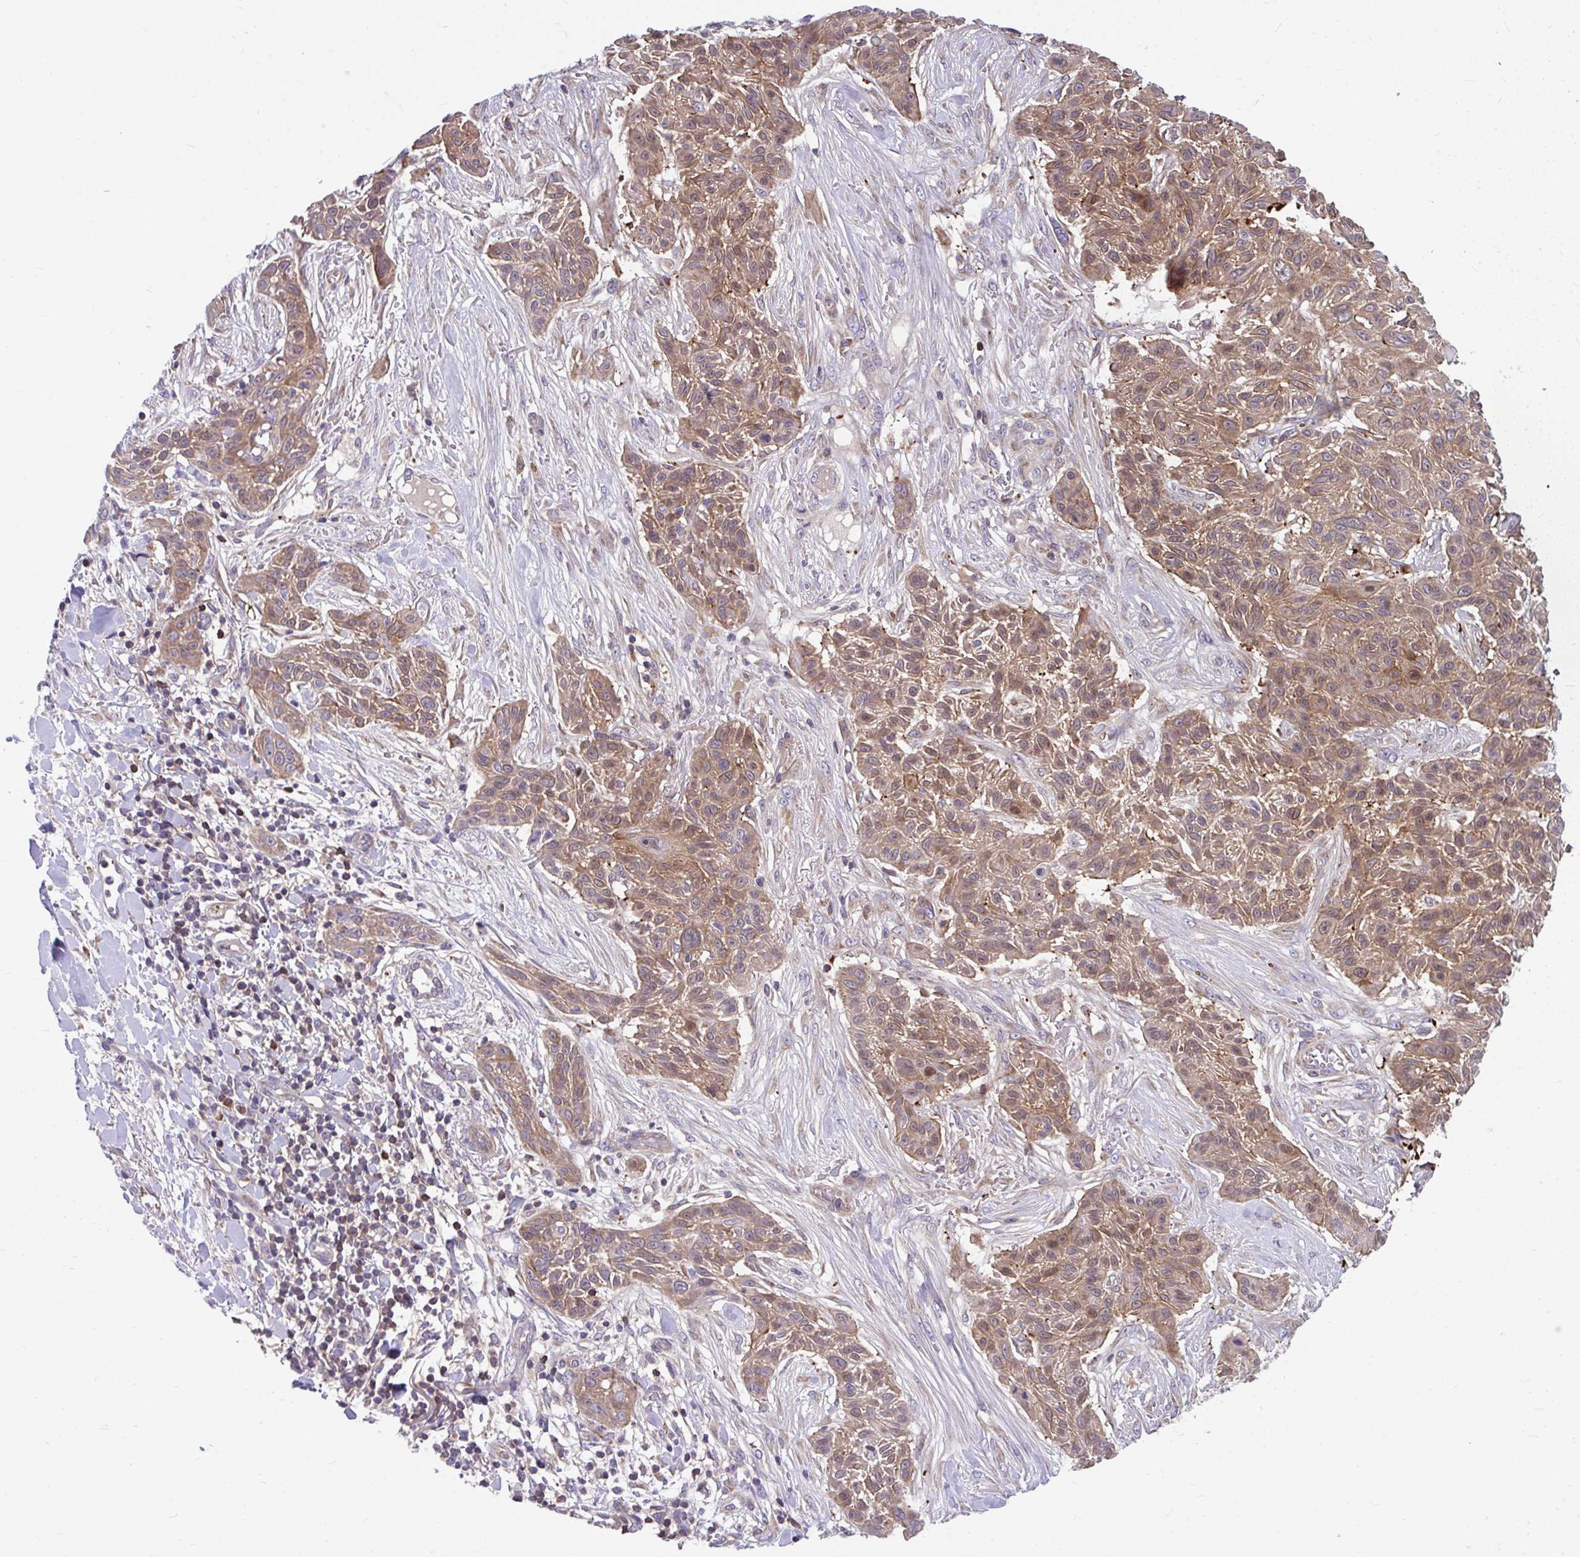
{"staining": {"intensity": "moderate", "quantity": ">75%", "location": "cytoplasmic/membranous"}, "tissue": "skin cancer", "cell_type": "Tumor cells", "image_type": "cancer", "snomed": [{"axis": "morphology", "description": "Squamous cell carcinoma, NOS"}, {"axis": "topography", "description": "Skin"}], "caption": "Immunohistochemistry image of neoplastic tissue: human skin cancer (squamous cell carcinoma) stained using immunohistochemistry (IHC) exhibits medium levels of moderate protein expression localized specifically in the cytoplasmic/membranous of tumor cells, appearing as a cytoplasmic/membranous brown color.", "gene": "PCDHB7", "patient": {"sex": "male", "age": 86}}